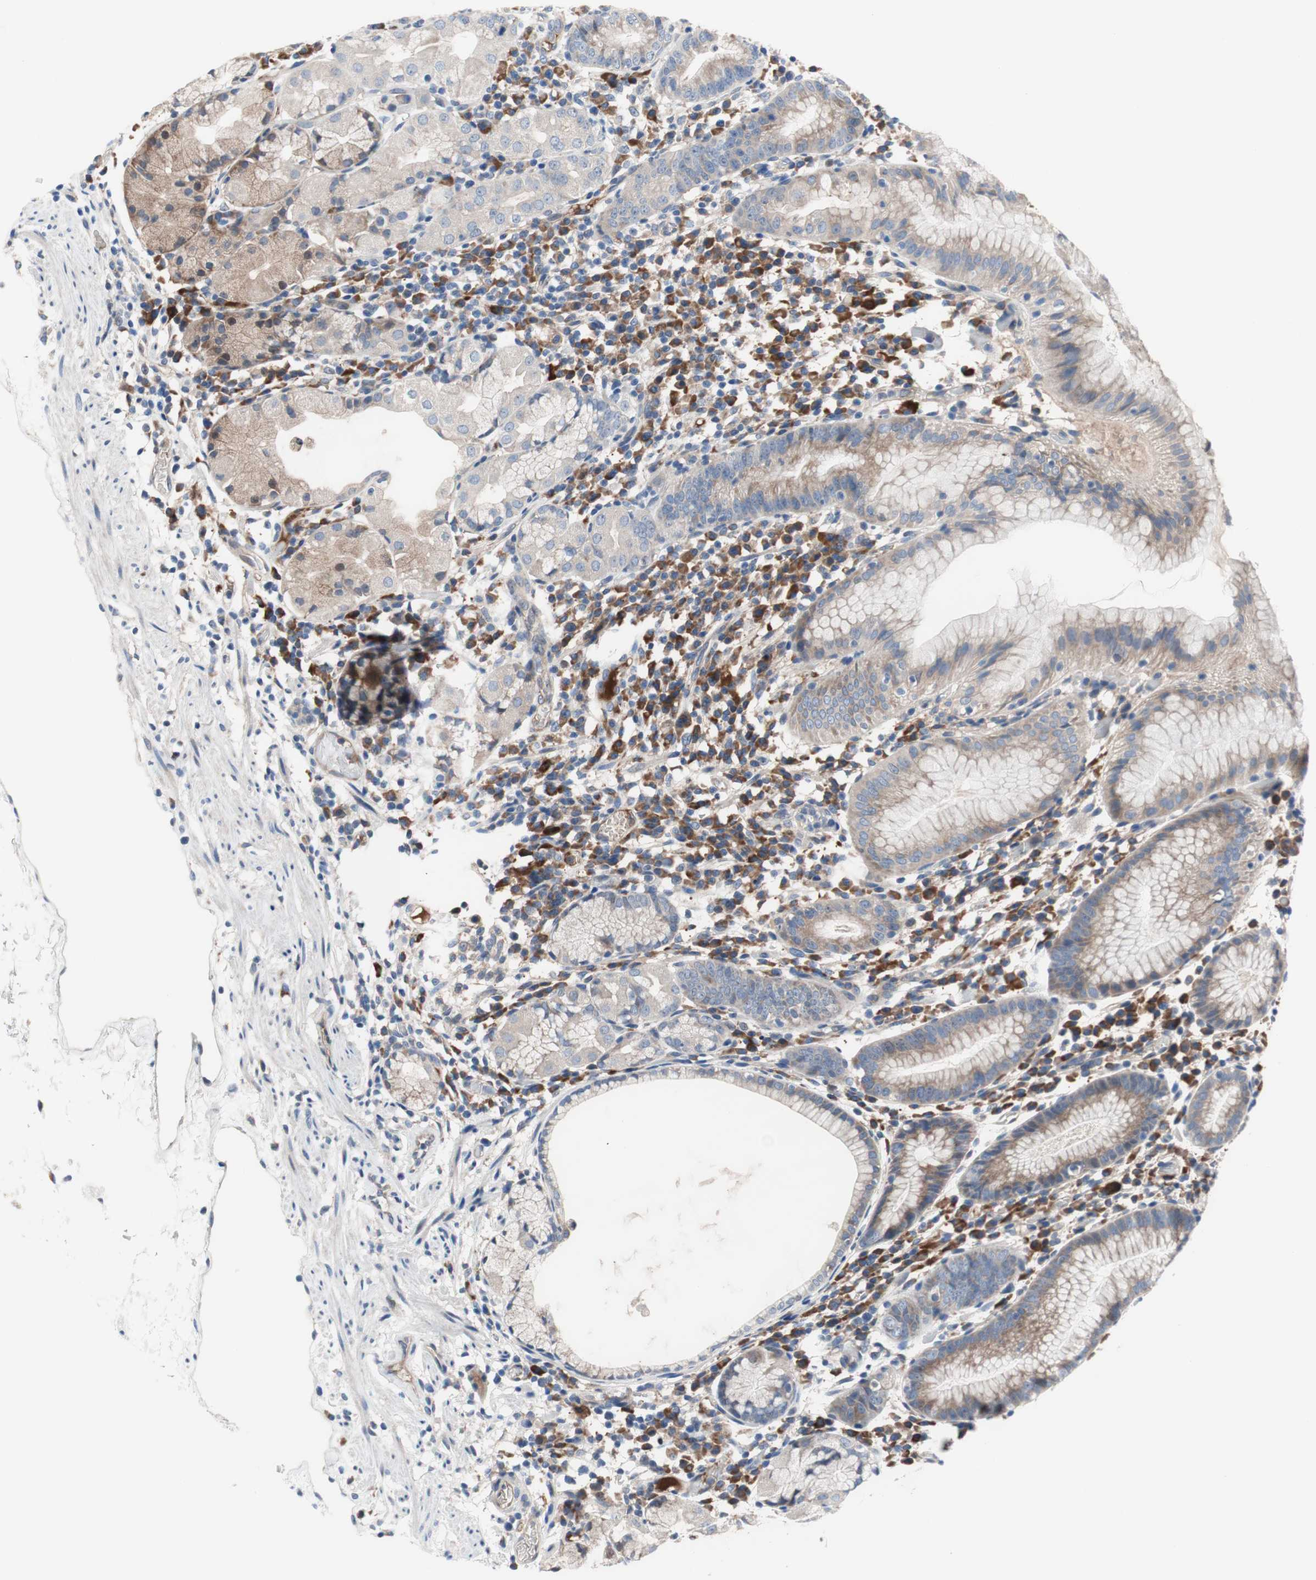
{"staining": {"intensity": "weak", "quantity": ">75%", "location": "cytoplasmic/membranous"}, "tissue": "stomach", "cell_type": "Glandular cells", "image_type": "normal", "snomed": [{"axis": "morphology", "description": "Normal tissue, NOS"}, {"axis": "topography", "description": "Stomach"}, {"axis": "topography", "description": "Stomach, lower"}], "caption": "Immunohistochemistry (DAB (3,3'-diaminobenzidine)) staining of normal stomach shows weak cytoplasmic/membranous protein expression in about >75% of glandular cells. The protein is shown in brown color, while the nuclei are stained blue.", "gene": "KANSL1", "patient": {"sex": "female", "age": 75}}